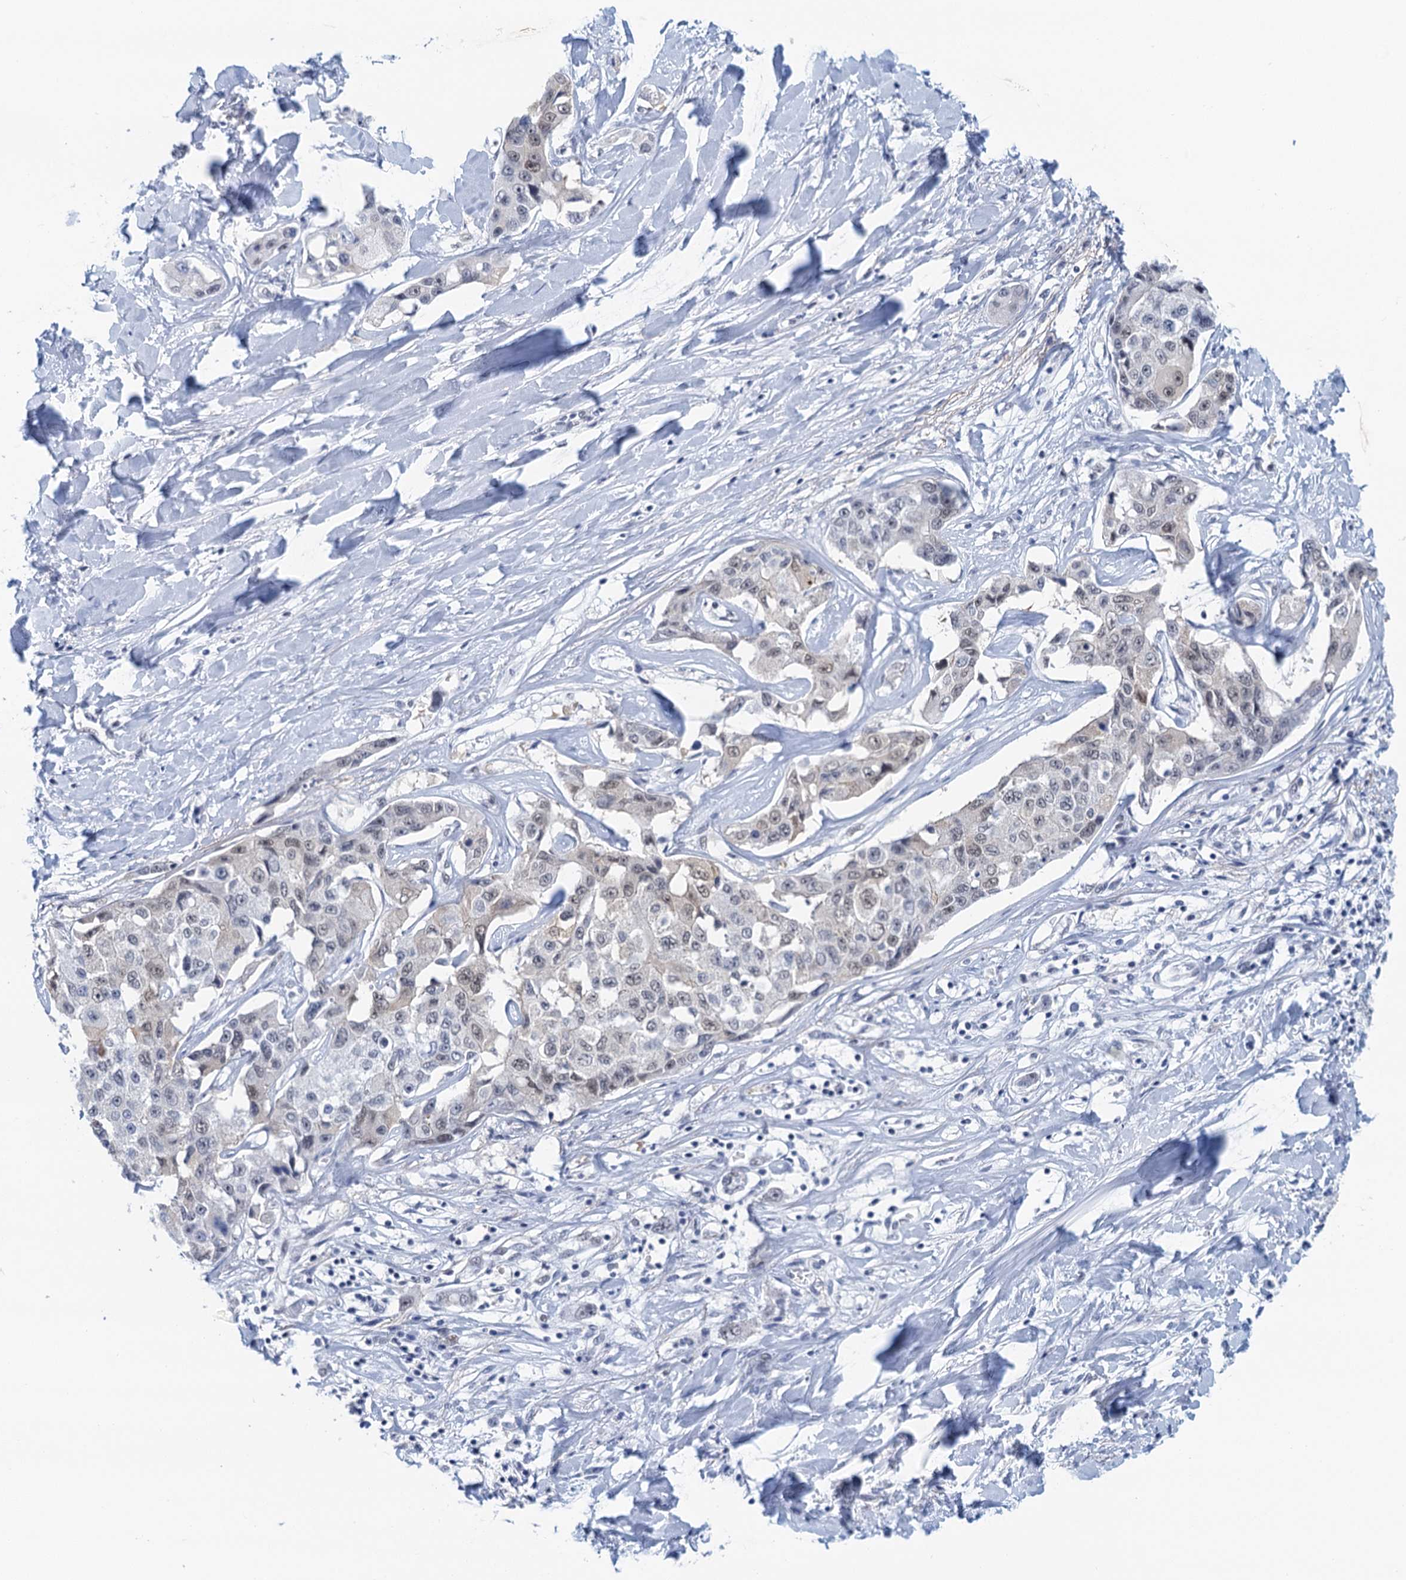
{"staining": {"intensity": "weak", "quantity": "<25%", "location": "cytoplasmic/membranous"}, "tissue": "liver cancer", "cell_type": "Tumor cells", "image_type": "cancer", "snomed": [{"axis": "morphology", "description": "Cholangiocarcinoma"}, {"axis": "topography", "description": "Liver"}], "caption": "DAB (3,3'-diaminobenzidine) immunohistochemical staining of human liver cancer reveals no significant staining in tumor cells.", "gene": "EPS8L1", "patient": {"sex": "male", "age": 59}}